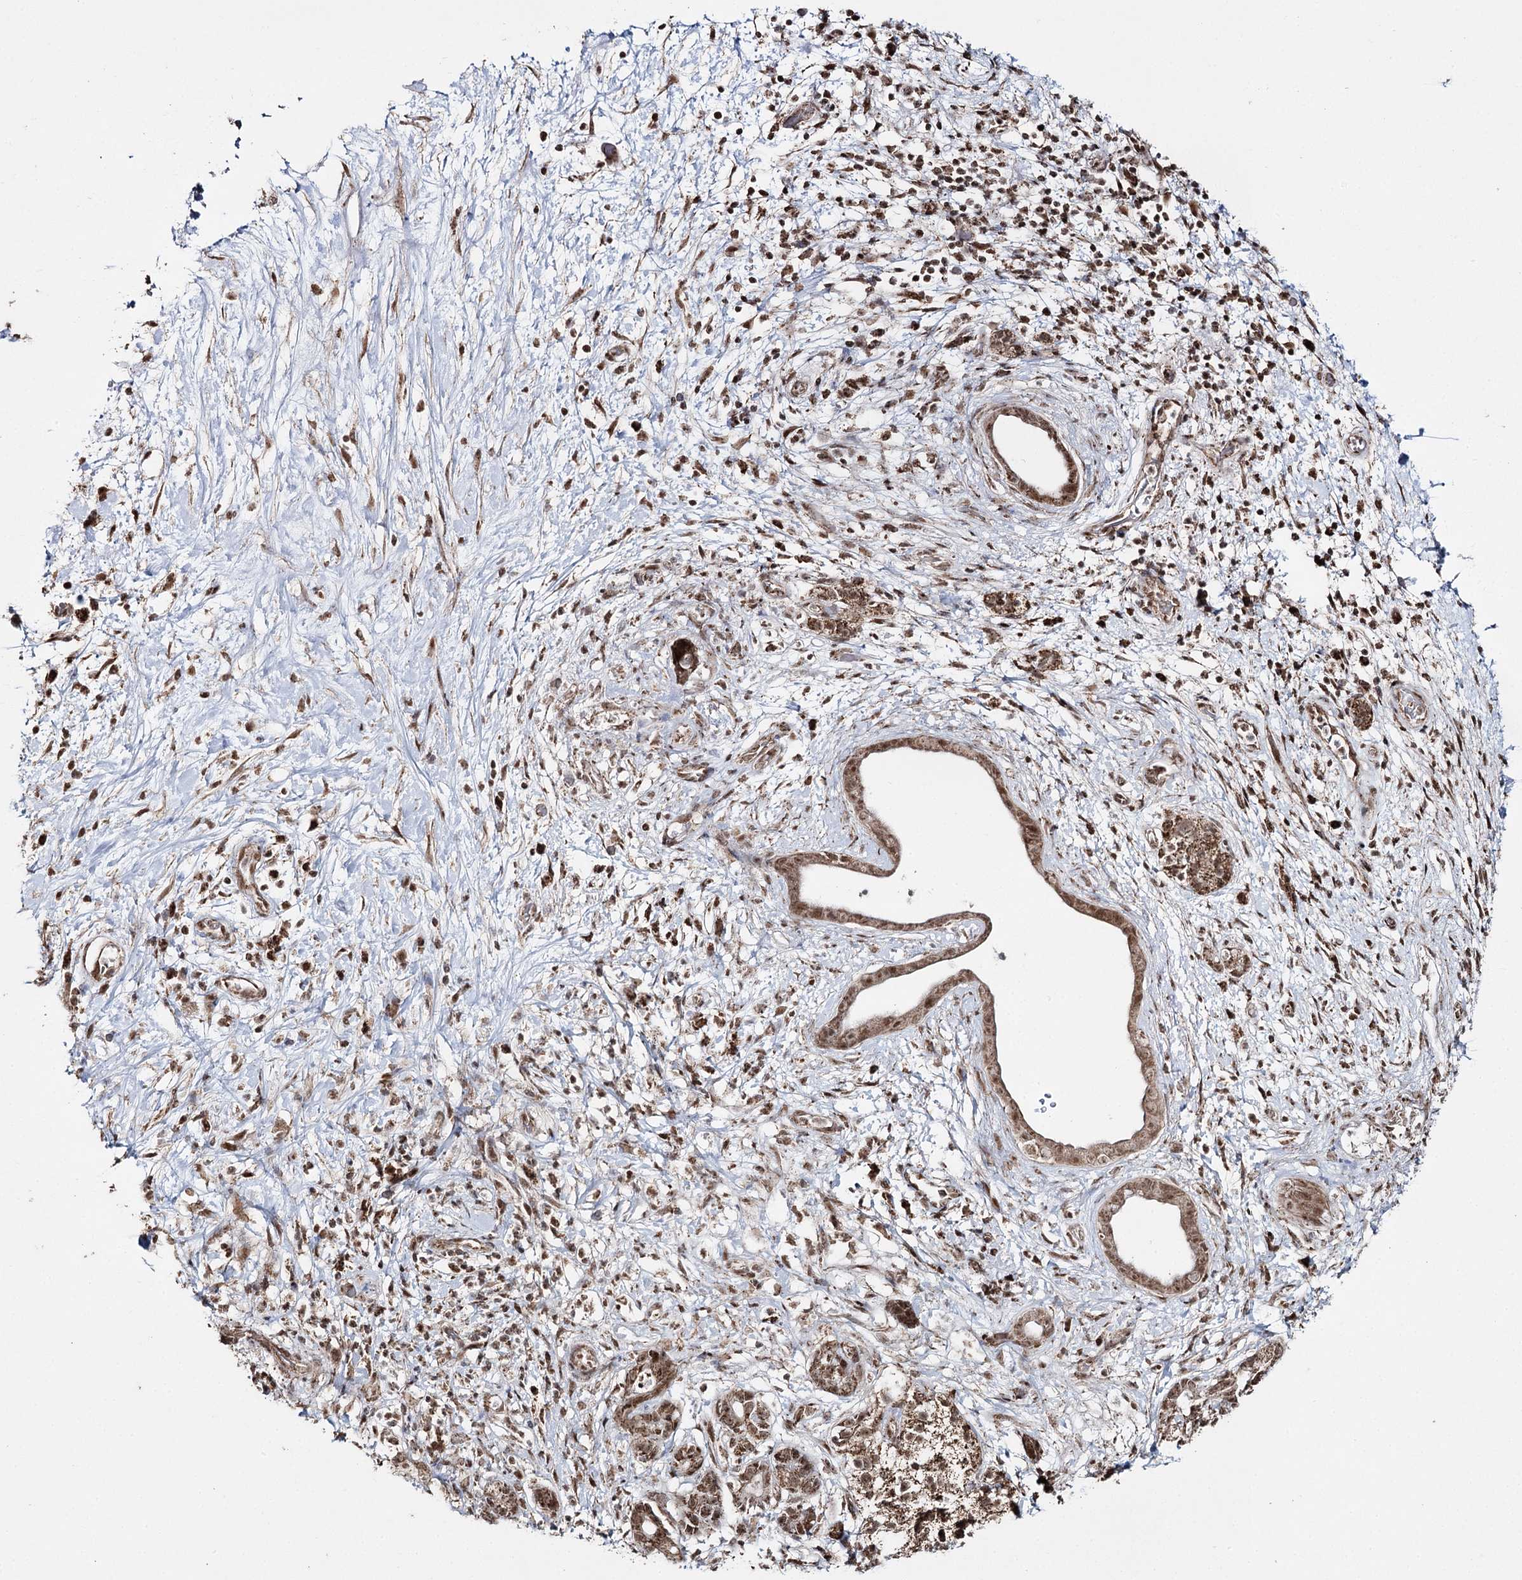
{"staining": {"intensity": "moderate", "quantity": ">75%", "location": "cytoplasmic/membranous,nuclear"}, "tissue": "pancreatic cancer", "cell_type": "Tumor cells", "image_type": "cancer", "snomed": [{"axis": "morphology", "description": "Adenocarcinoma, NOS"}, {"axis": "topography", "description": "Pancreas"}], "caption": "Protein staining by IHC demonstrates moderate cytoplasmic/membranous and nuclear positivity in approximately >75% of tumor cells in adenocarcinoma (pancreatic). Using DAB (3,3'-diaminobenzidine) (brown) and hematoxylin (blue) stains, captured at high magnification using brightfield microscopy.", "gene": "PDHX", "patient": {"sex": "female", "age": 73}}